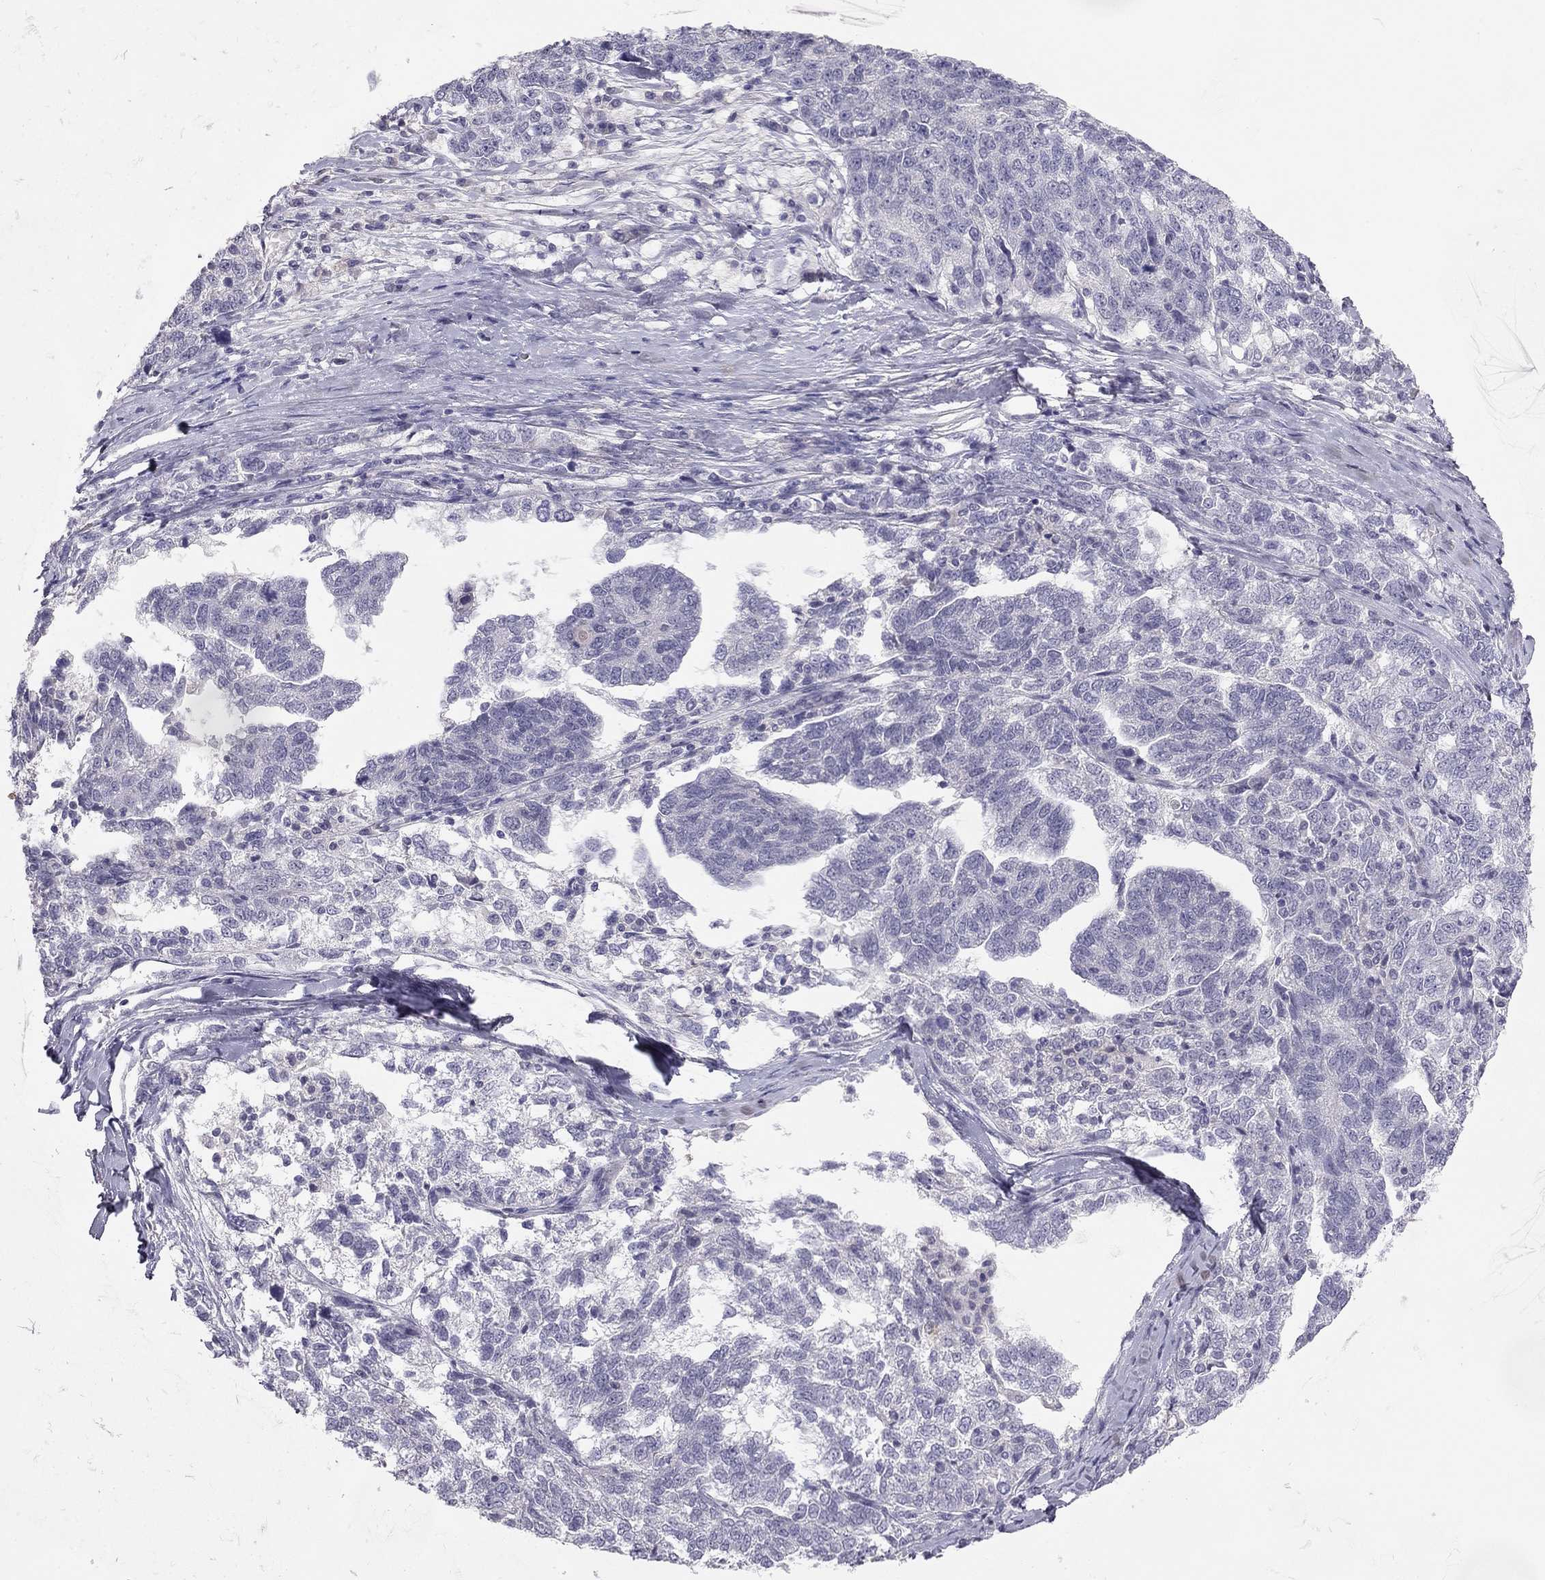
{"staining": {"intensity": "negative", "quantity": "none", "location": "none"}, "tissue": "ovarian cancer", "cell_type": "Tumor cells", "image_type": "cancer", "snomed": [{"axis": "morphology", "description": "Cystadenocarcinoma, serous, NOS"}, {"axis": "topography", "description": "Ovary"}], "caption": "Ovarian cancer (serous cystadenocarcinoma) stained for a protein using immunohistochemistry (IHC) displays no positivity tumor cells.", "gene": "ADORA2A", "patient": {"sex": "female", "age": 71}}